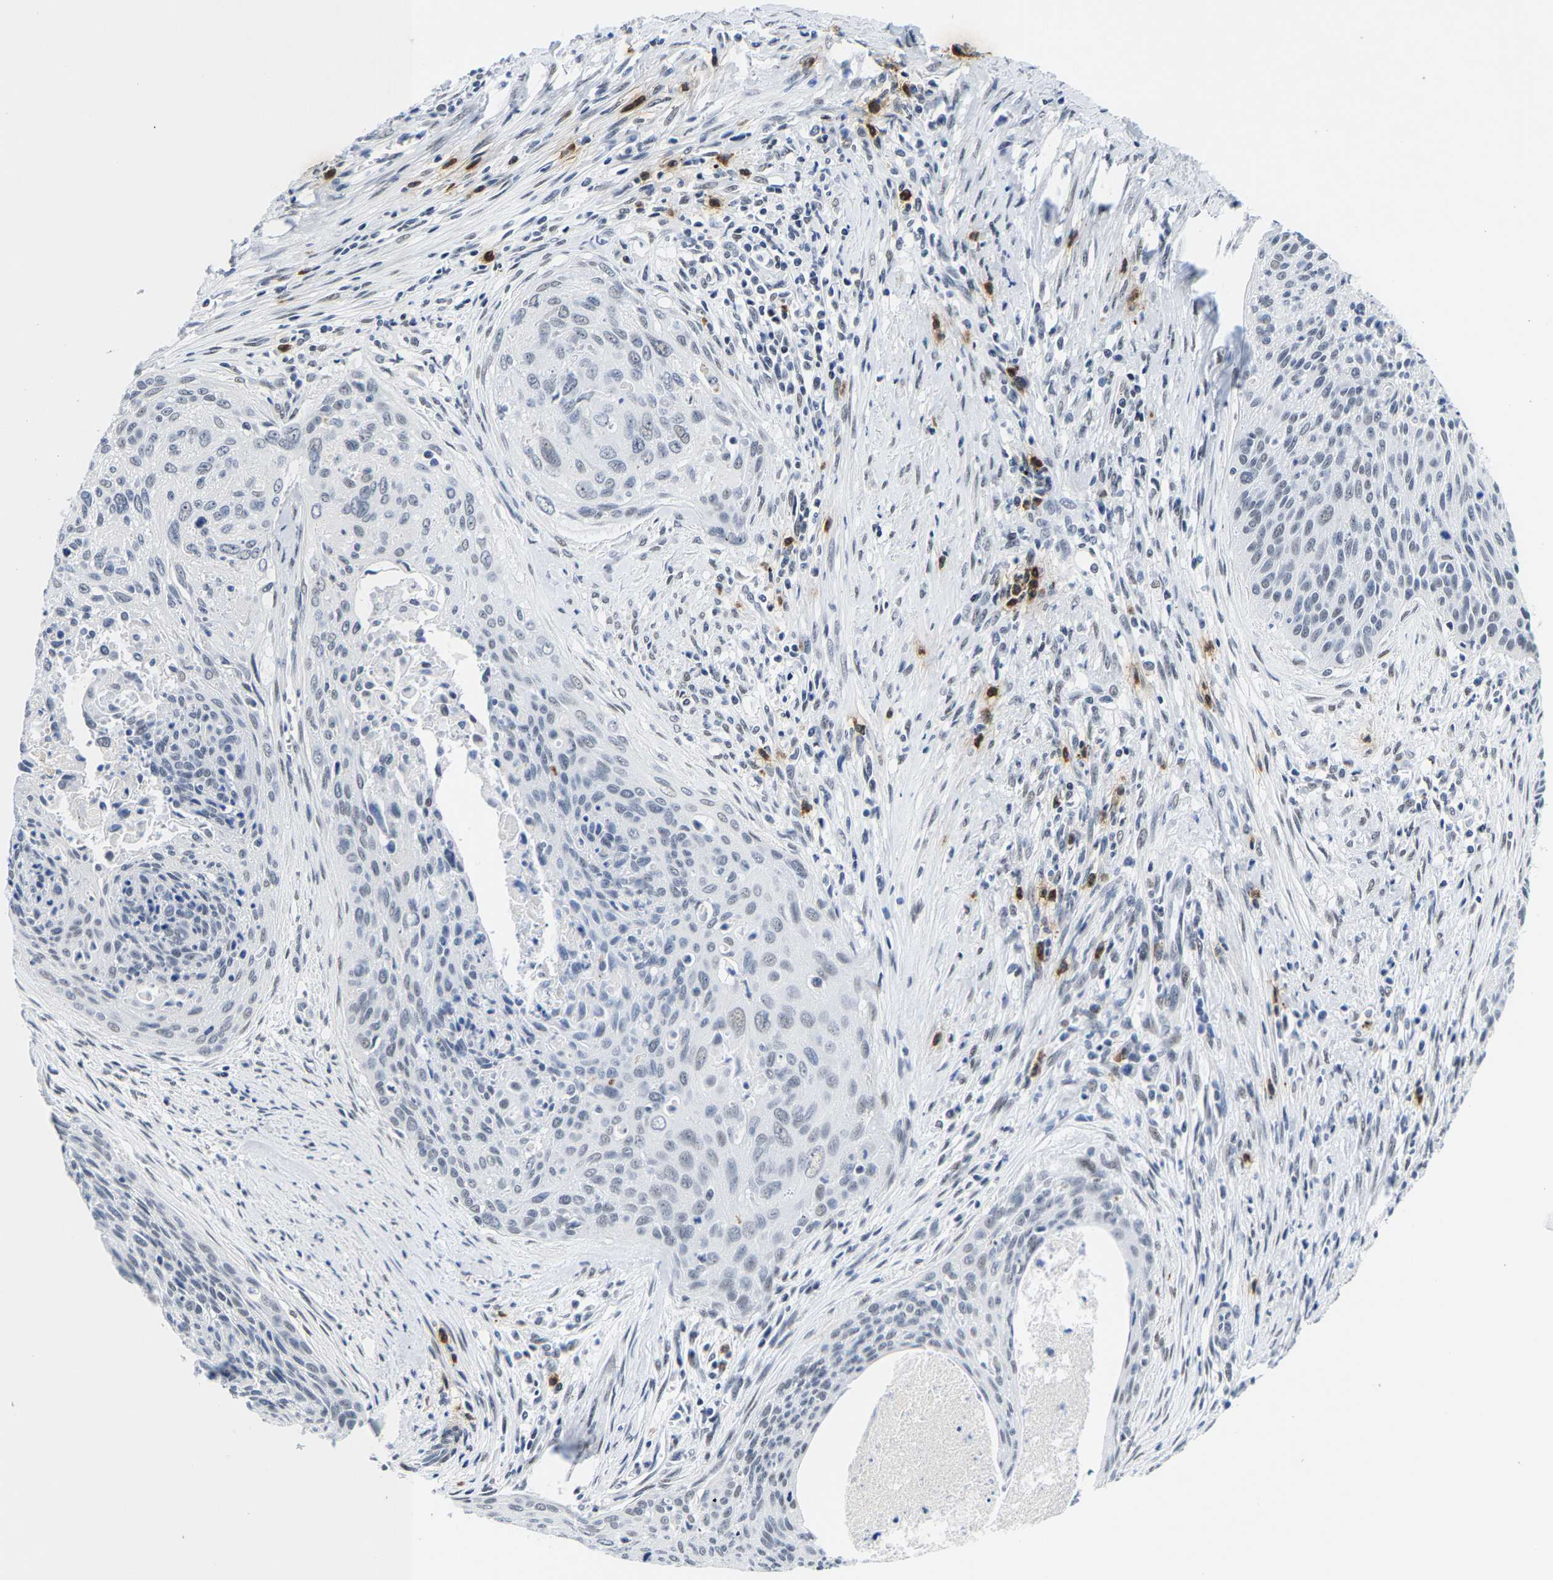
{"staining": {"intensity": "negative", "quantity": "none", "location": "none"}, "tissue": "cervical cancer", "cell_type": "Tumor cells", "image_type": "cancer", "snomed": [{"axis": "morphology", "description": "Squamous cell carcinoma, NOS"}, {"axis": "topography", "description": "Cervix"}], "caption": "Protein analysis of cervical cancer shows no significant positivity in tumor cells. (DAB IHC visualized using brightfield microscopy, high magnification).", "gene": "SETD1B", "patient": {"sex": "female", "age": 55}}